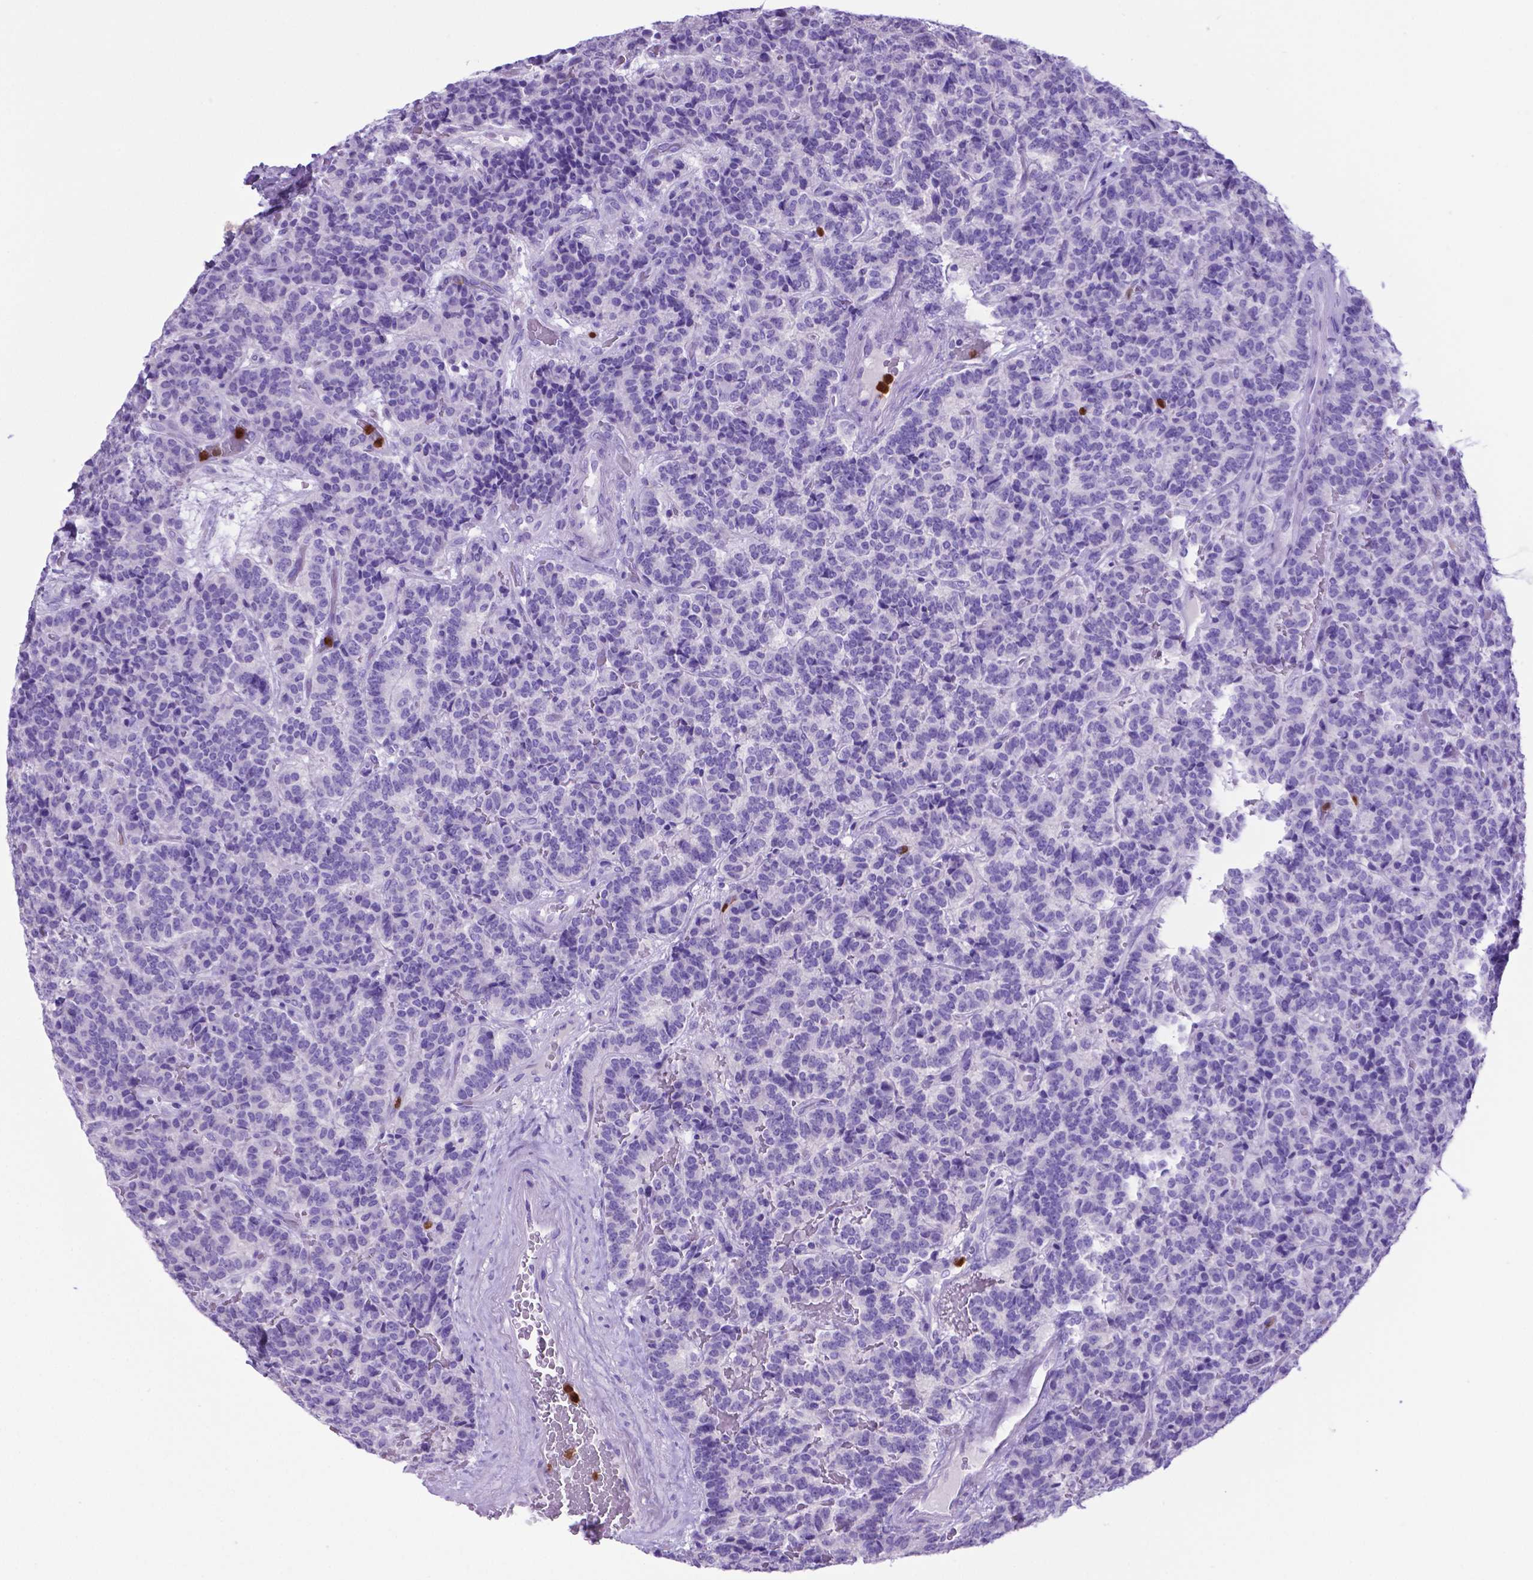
{"staining": {"intensity": "negative", "quantity": "none", "location": "none"}, "tissue": "carcinoid", "cell_type": "Tumor cells", "image_type": "cancer", "snomed": [{"axis": "morphology", "description": "Carcinoid, malignant, NOS"}, {"axis": "topography", "description": "Pancreas"}], "caption": "Histopathology image shows no protein positivity in tumor cells of carcinoid tissue.", "gene": "LZTR1", "patient": {"sex": "male", "age": 36}}